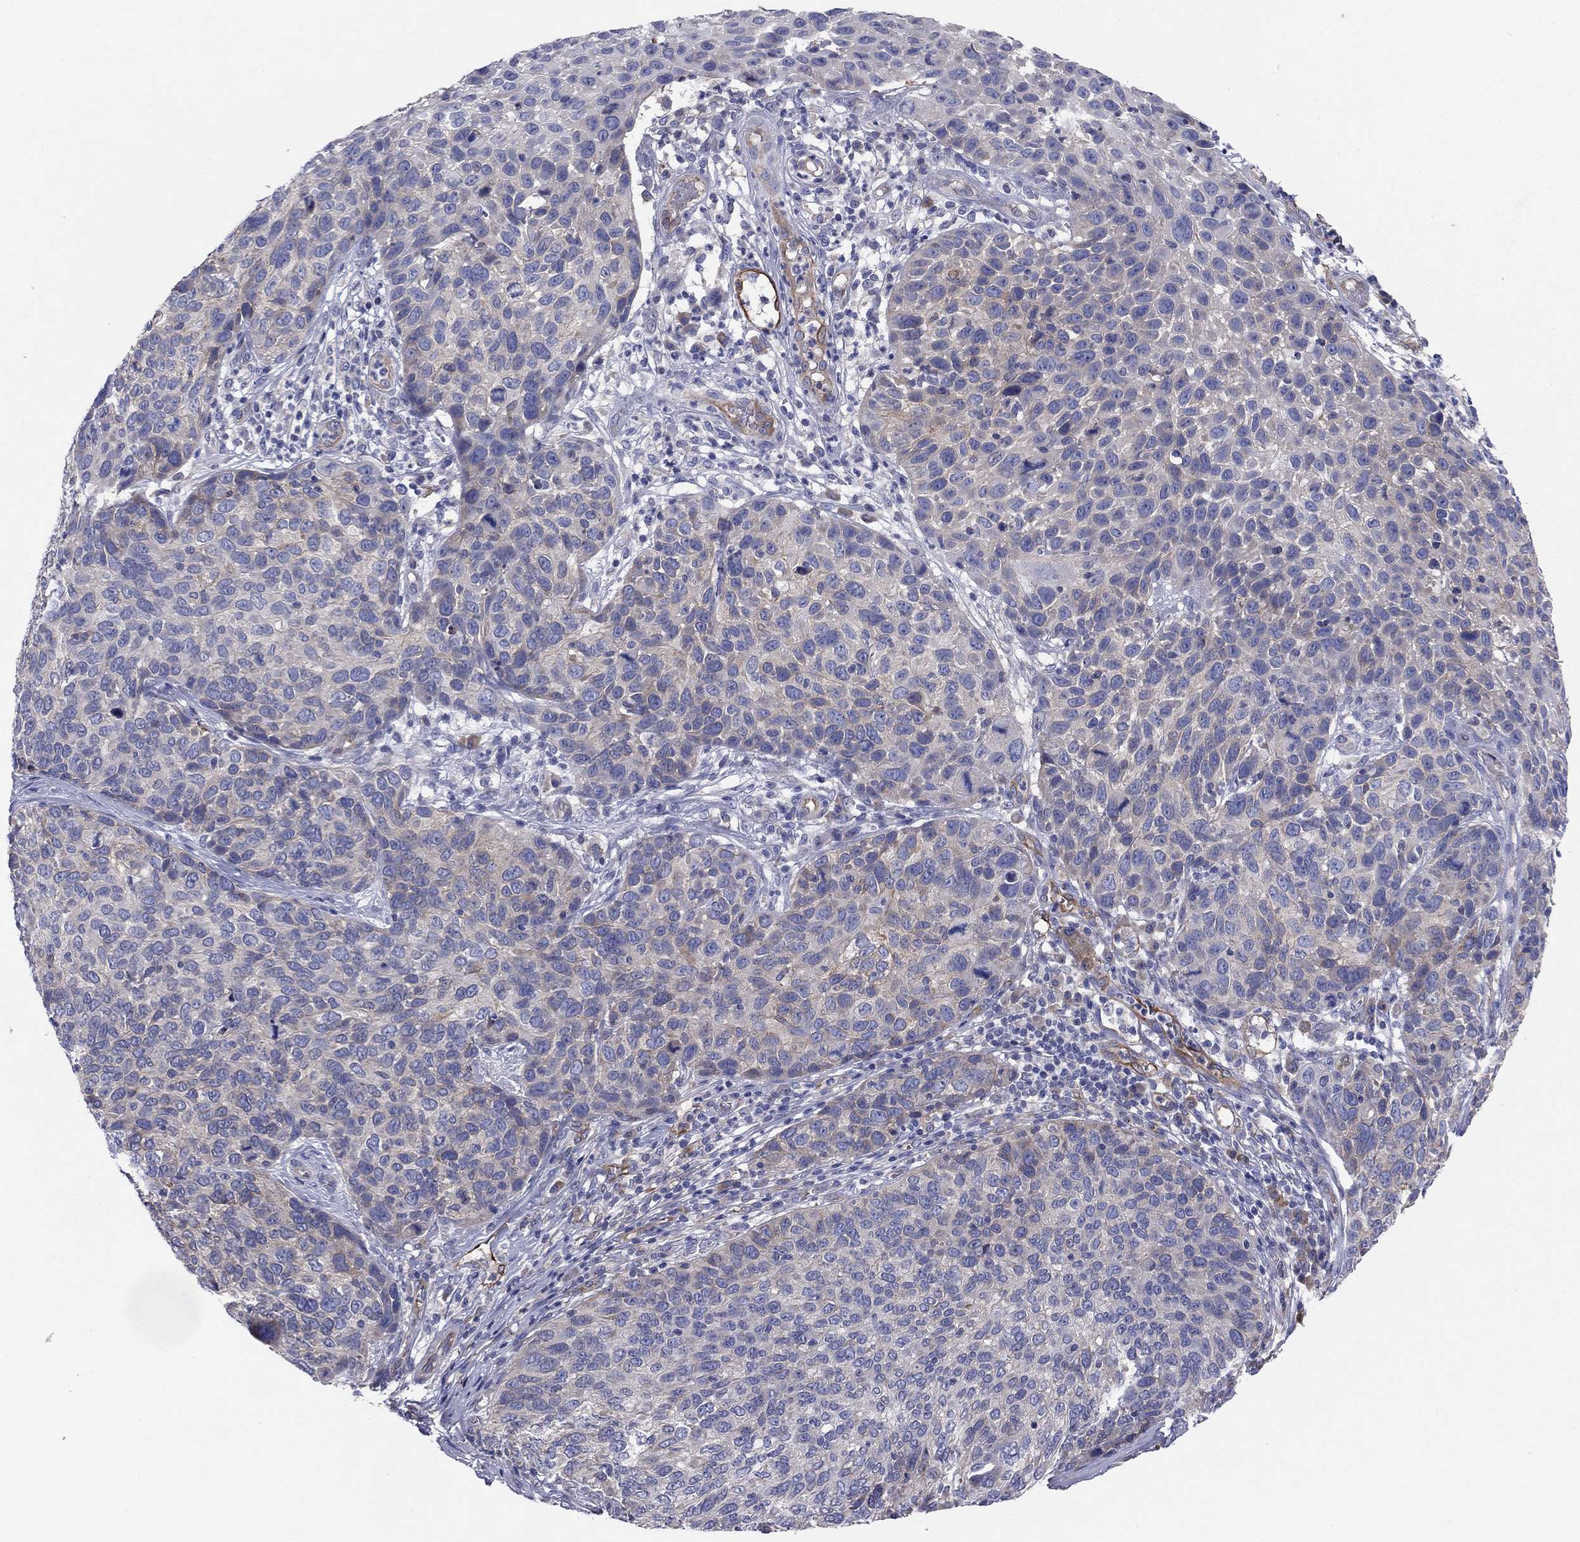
{"staining": {"intensity": "negative", "quantity": "none", "location": "none"}, "tissue": "skin cancer", "cell_type": "Tumor cells", "image_type": "cancer", "snomed": [{"axis": "morphology", "description": "Squamous cell carcinoma, NOS"}, {"axis": "topography", "description": "Skin"}], "caption": "Immunohistochemistry micrograph of human squamous cell carcinoma (skin) stained for a protein (brown), which displays no positivity in tumor cells.", "gene": "EMP2", "patient": {"sex": "male", "age": 92}}